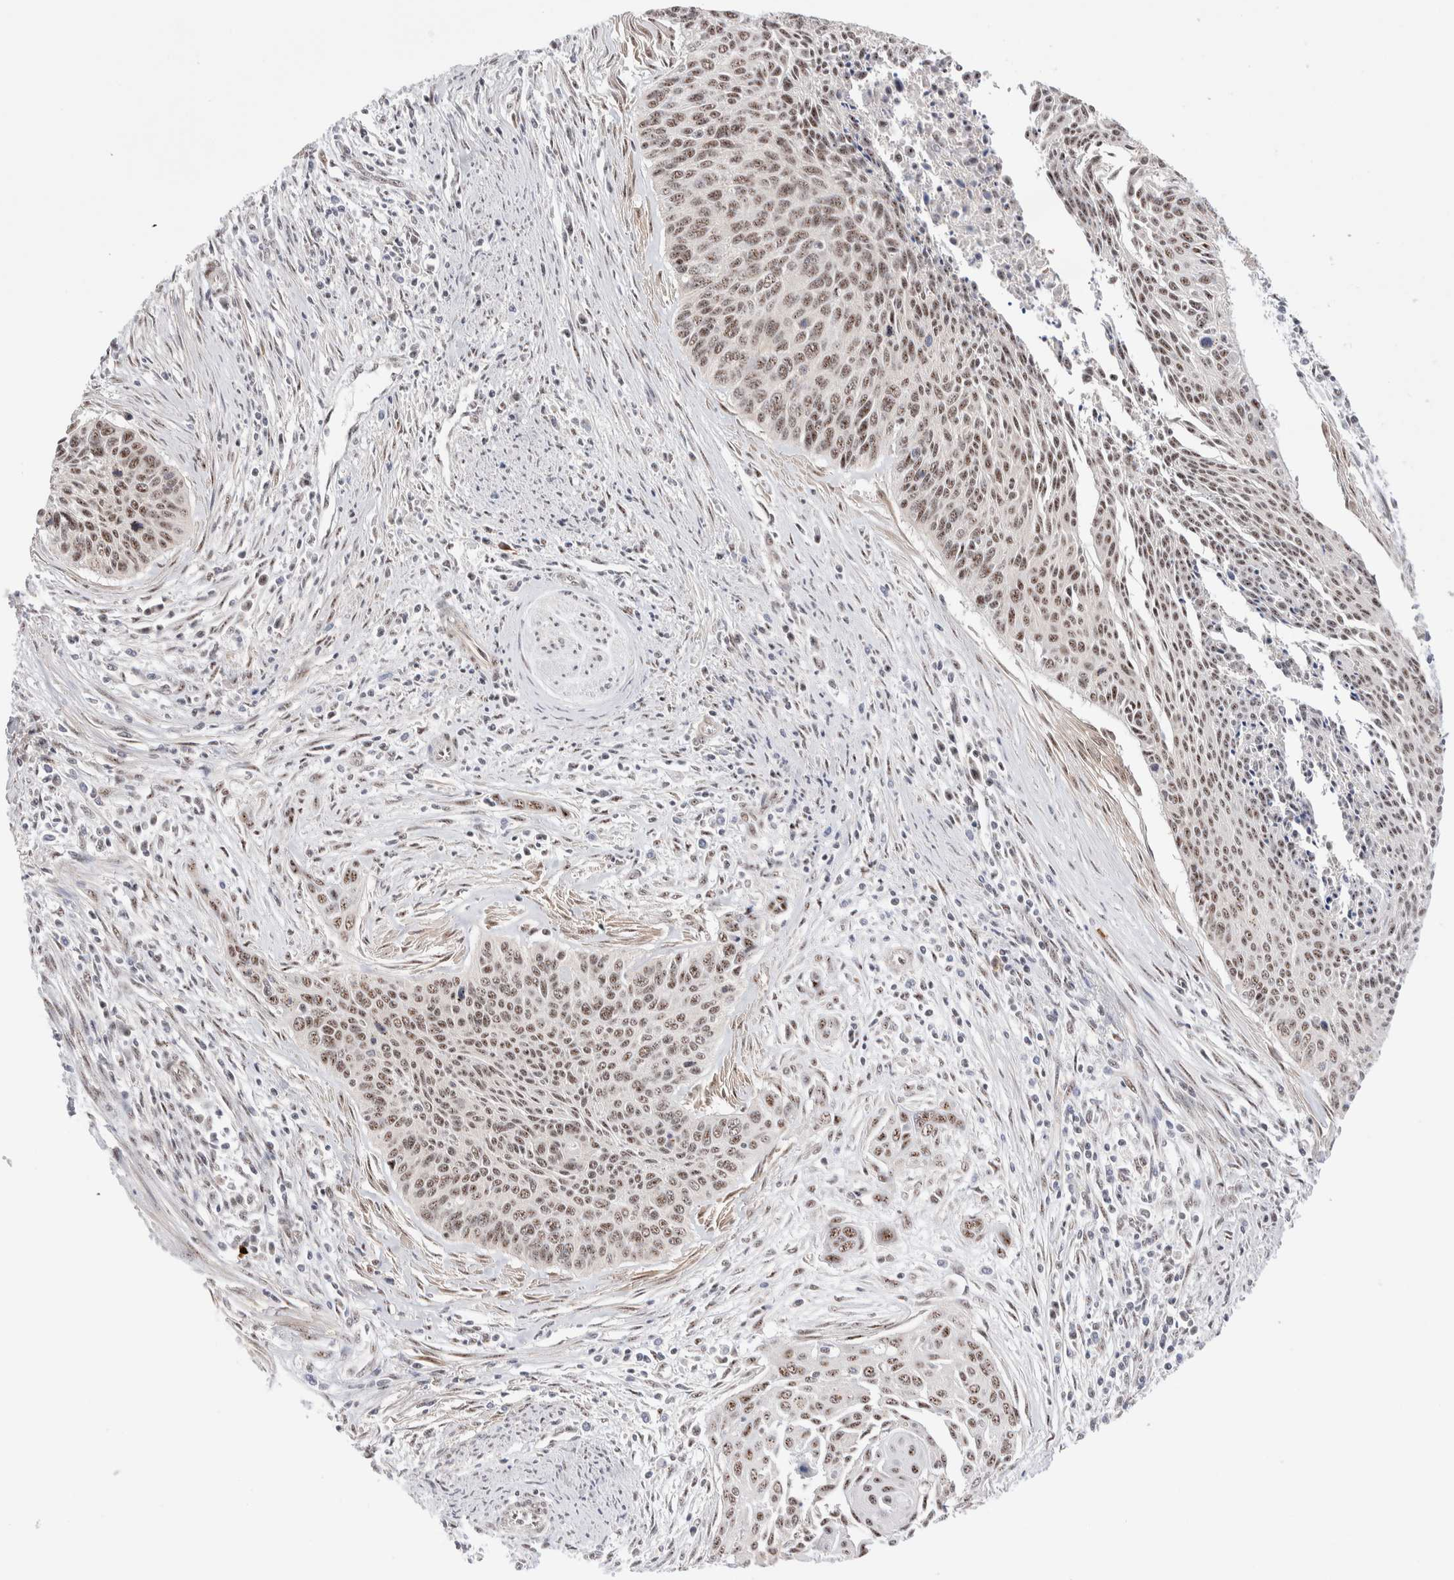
{"staining": {"intensity": "strong", "quantity": ">75%", "location": "nuclear"}, "tissue": "cervical cancer", "cell_type": "Tumor cells", "image_type": "cancer", "snomed": [{"axis": "morphology", "description": "Squamous cell carcinoma, NOS"}, {"axis": "topography", "description": "Cervix"}], "caption": "Immunohistochemistry (IHC) (DAB (3,3'-diaminobenzidine)) staining of human cervical cancer reveals strong nuclear protein expression in approximately >75% of tumor cells.", "gene": "ZNF695", "patient": {"sex": "female", "age": 55}}